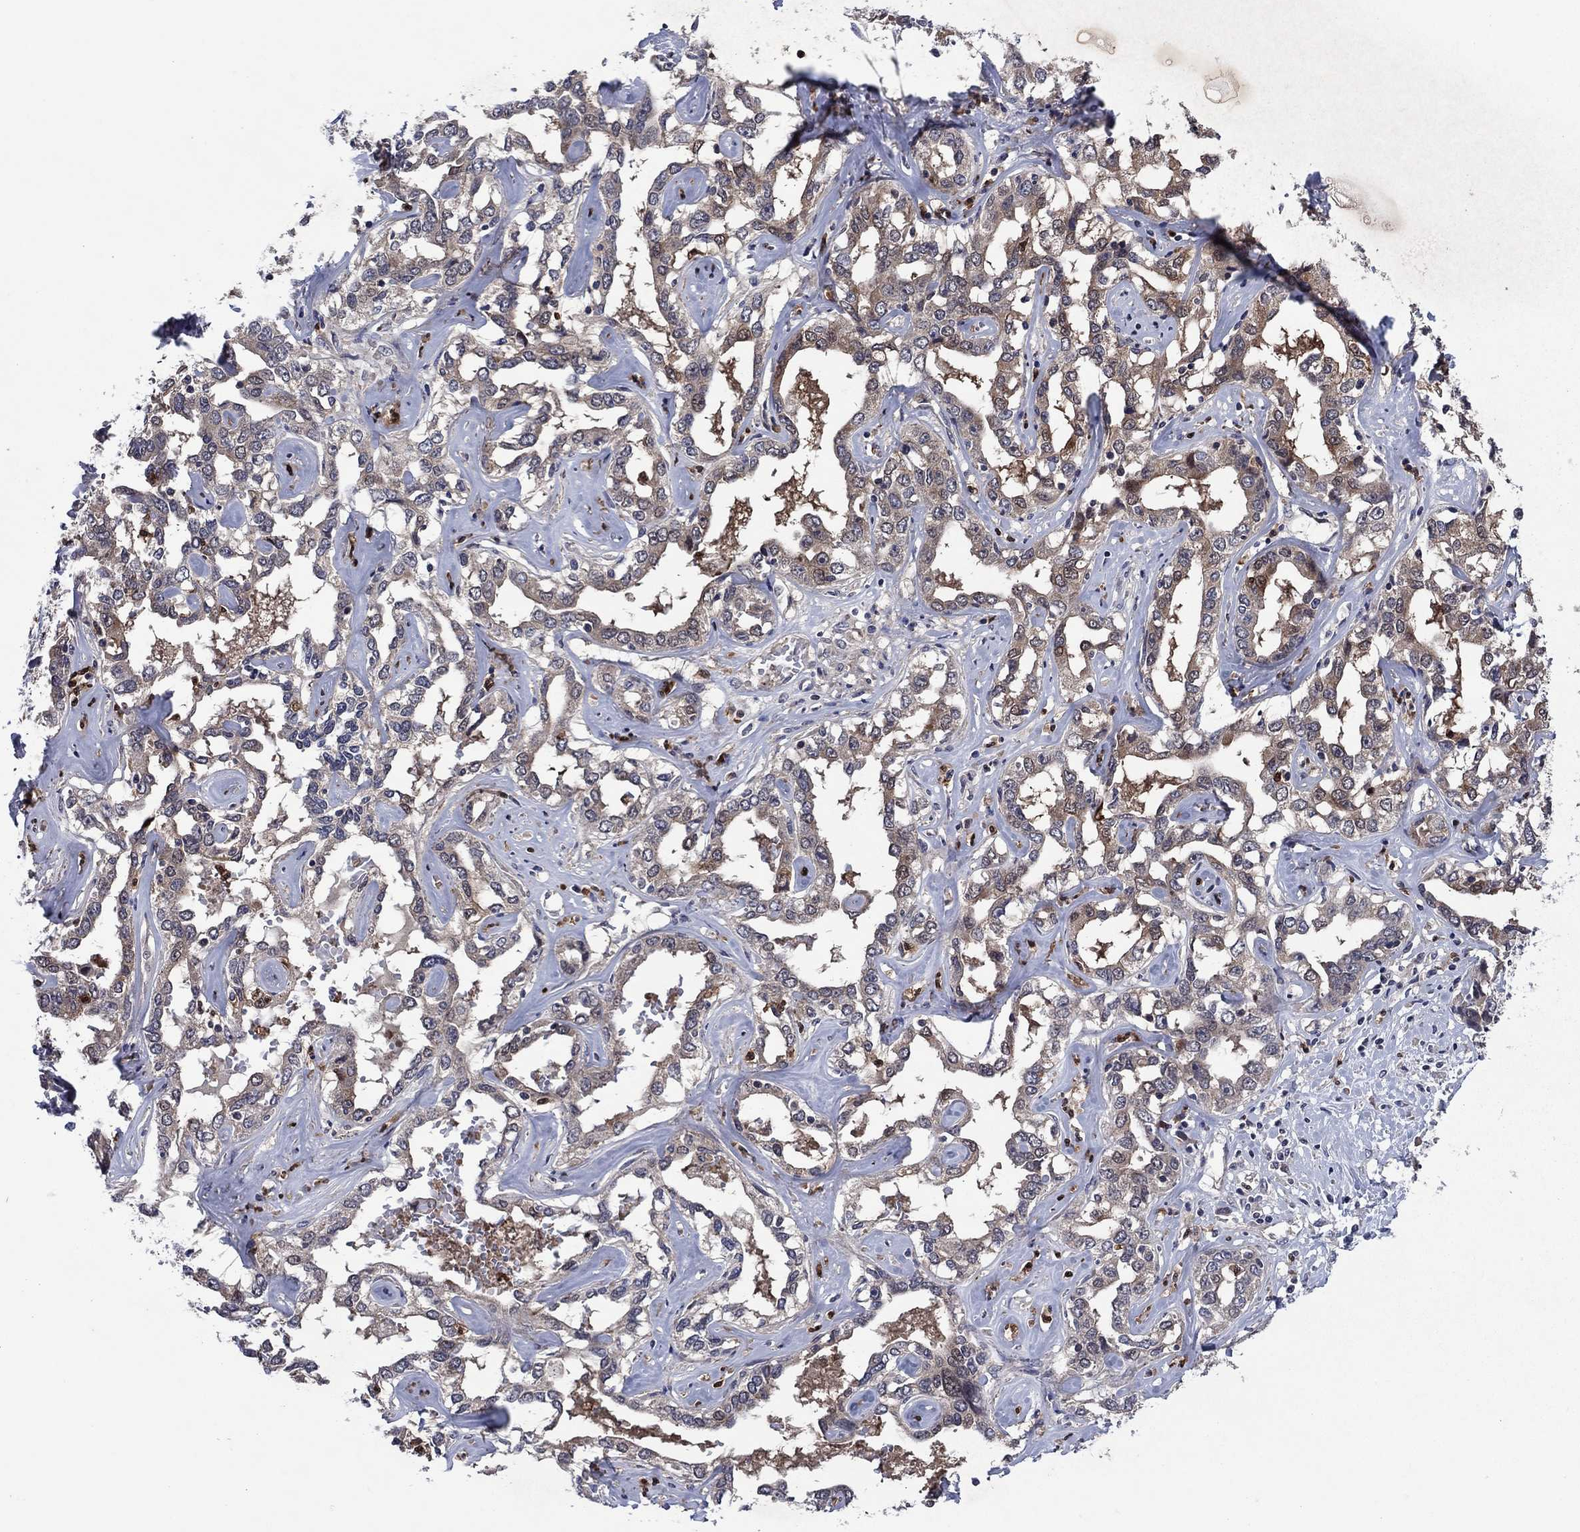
{"staining": {"intensity": "strong", "quantity": "<25%", "location": "cytoplasmic/membranous"}, "tissue": "liver cancer", "cell_type": "Tumor cells", "image_type": "cancer", "snomed": [{"axis": "morphology", "description": "Cholangiocarcinoma"}, {"axis": "topography", "description": "Liver"}], "caption": "High-power microscopy captured an immunohistochemistry (IHC) photomicrograph of liver cancer, revealing strong cytoplasmic/membranous expression in about <25% of tumor cells.", "gene": "MSRB1", "patient": {"sex": "male", "age": 59}}